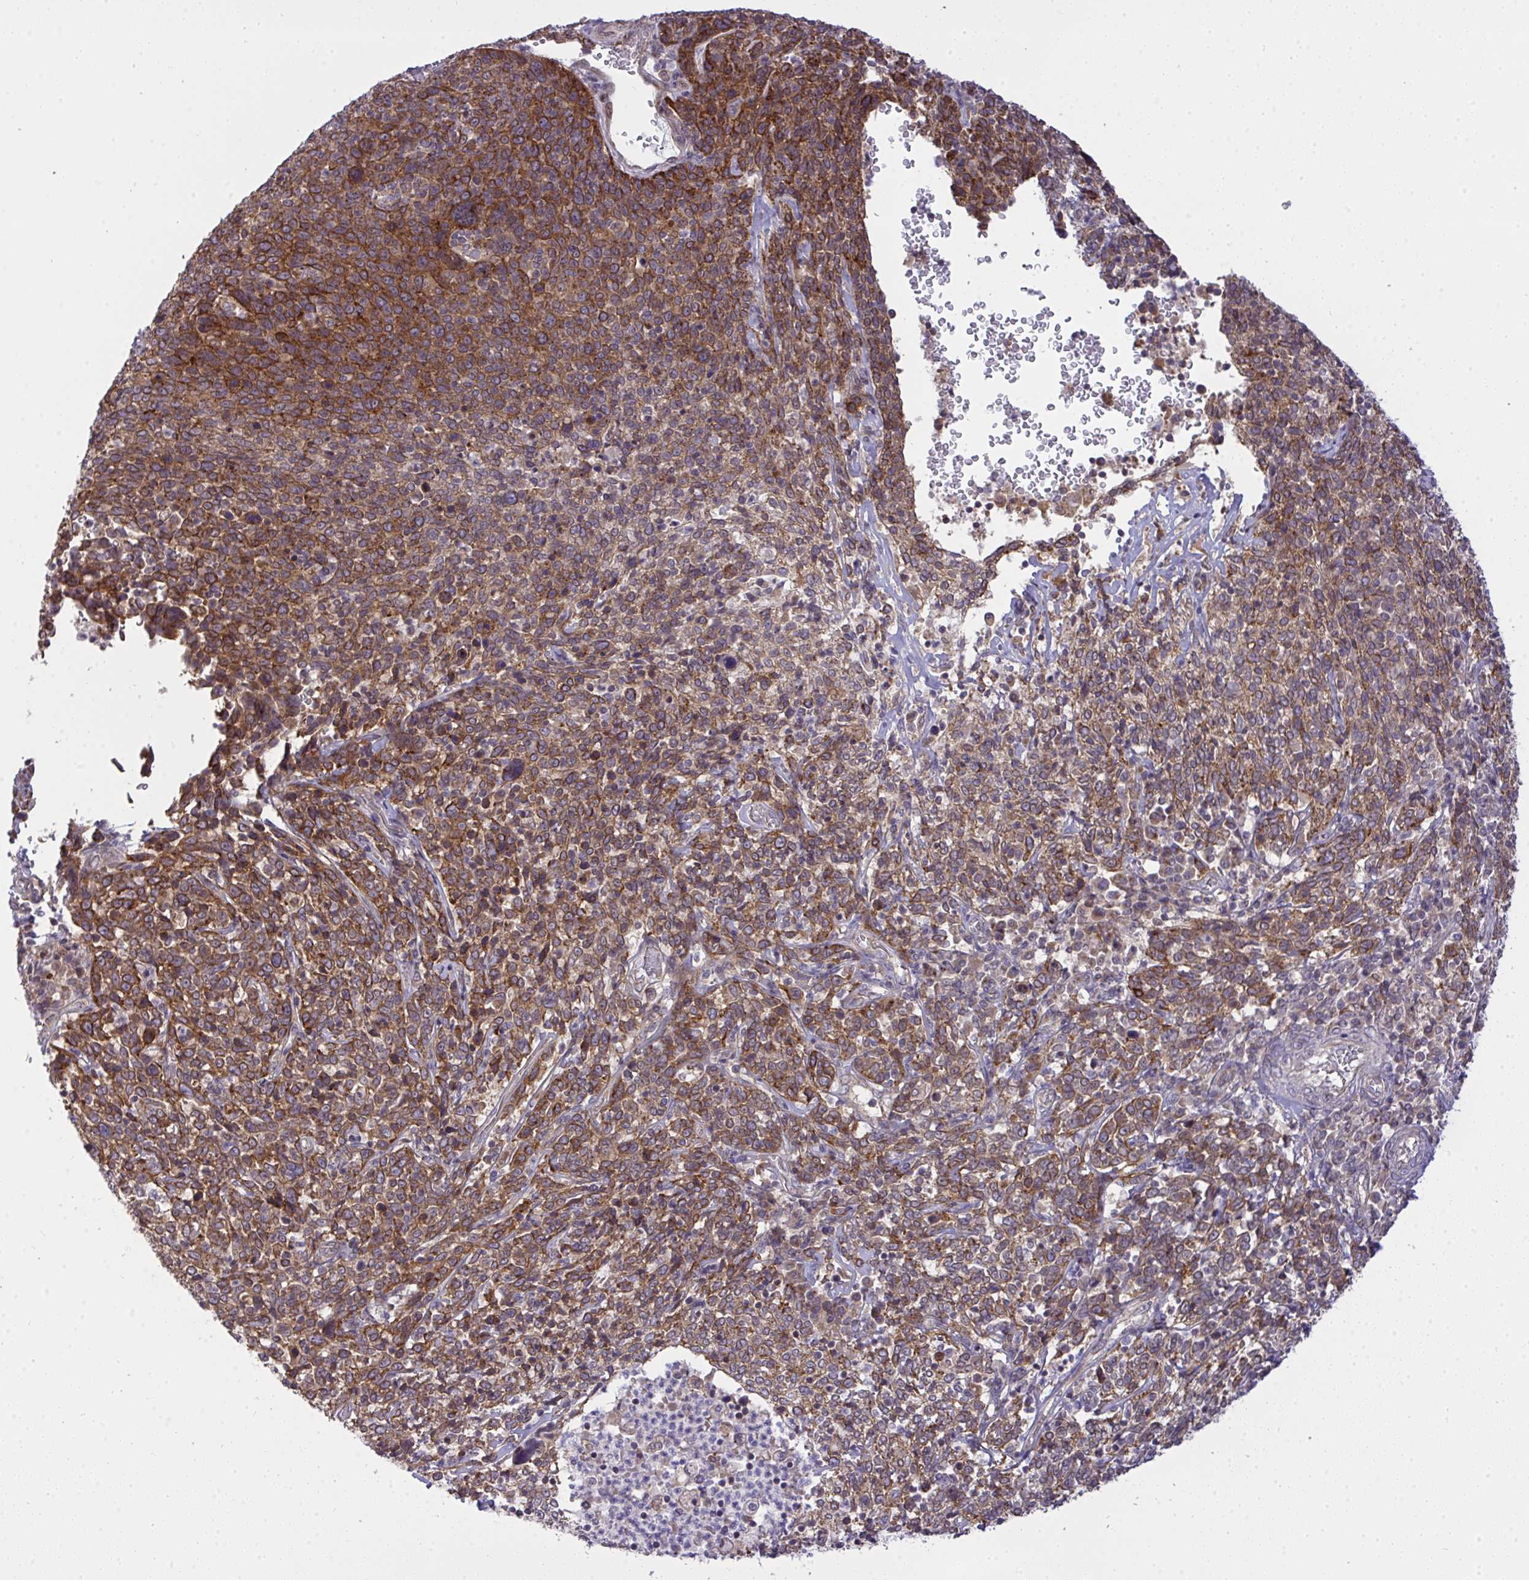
{"staining": {"intensity": "moderate", "quantity": ">75%", "location": "cytoplasmic/membranous"}, "tissue": "cervical cancer", "cell_type": "Tumor cells", "image_type": "cancer", "snomed": [{"axis": "morphology", "description": "Squamous cell carcinoma, NOS"}, {"axis": "topography", "description": "Cervix"}], "caption": "Cervical cancer stained with immunohistochemistry (IHC) shows moderate cytoplasmic/membranous staining in approximately >75% of tumor cells.", "gene": "SLC9A6", "patient": {"sex": "female", "age": 46}}